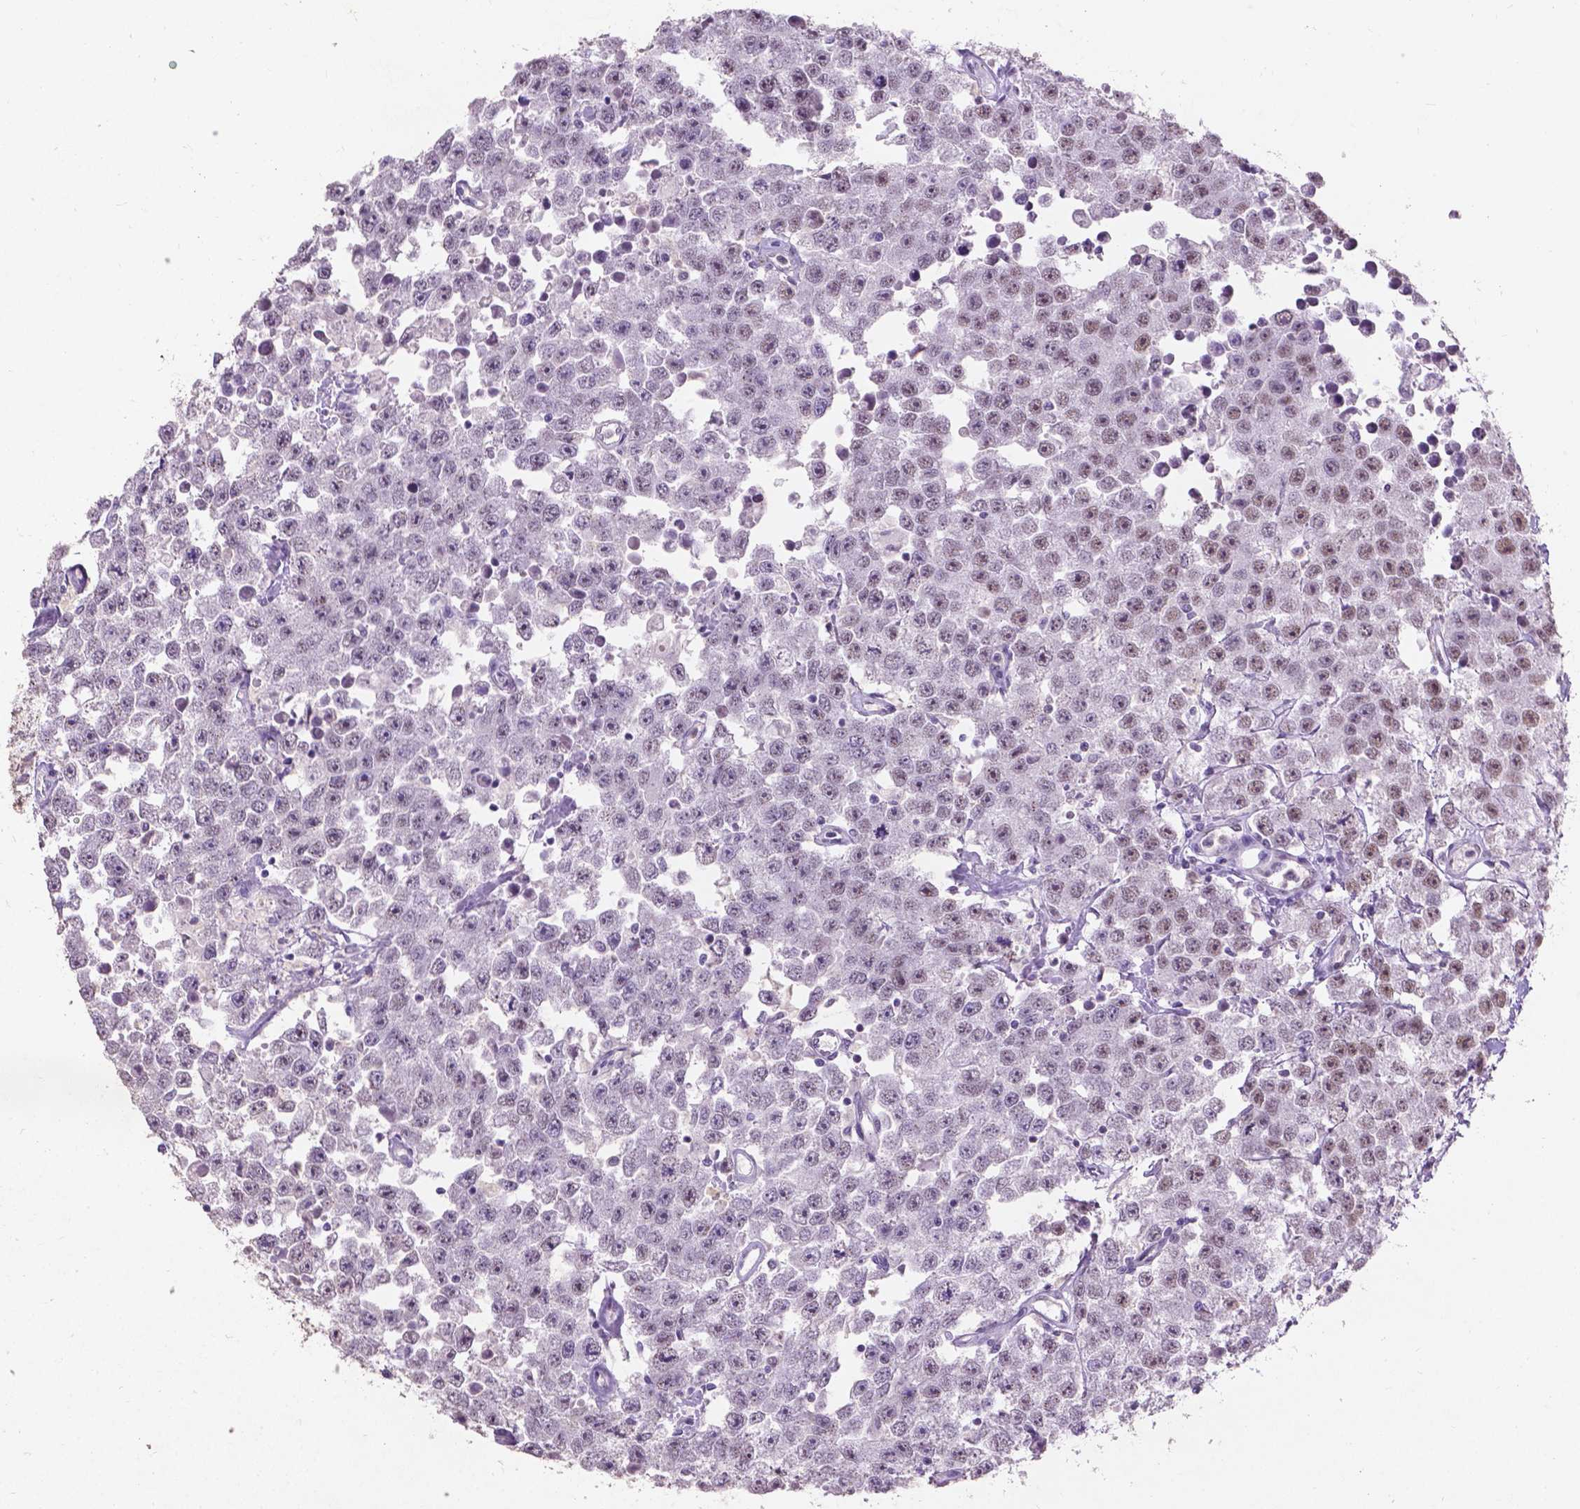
{"staining": {"intensity": "negative", "quantity": "none", "location": "none"}, "tissue": "testis cancer", "cell_type": "Tumor cells", "image_type": "cancer", "snomed": [{"axis": "morphology", "description": "Seminoma, NOS"}, {"axis": "topography", "description": "Testis"}], "caption": "Tumor cells show no significant protein expression in testis cancer (seminoma). (Stains: DAB (3,3'-diaminobenzidine) immunohistochemistry with hematoxylin counter stain, Microscopy: brightfield microscopy at high magnification).", "gene": "COIL", "patient": {"sex": "male", "age": 52}}